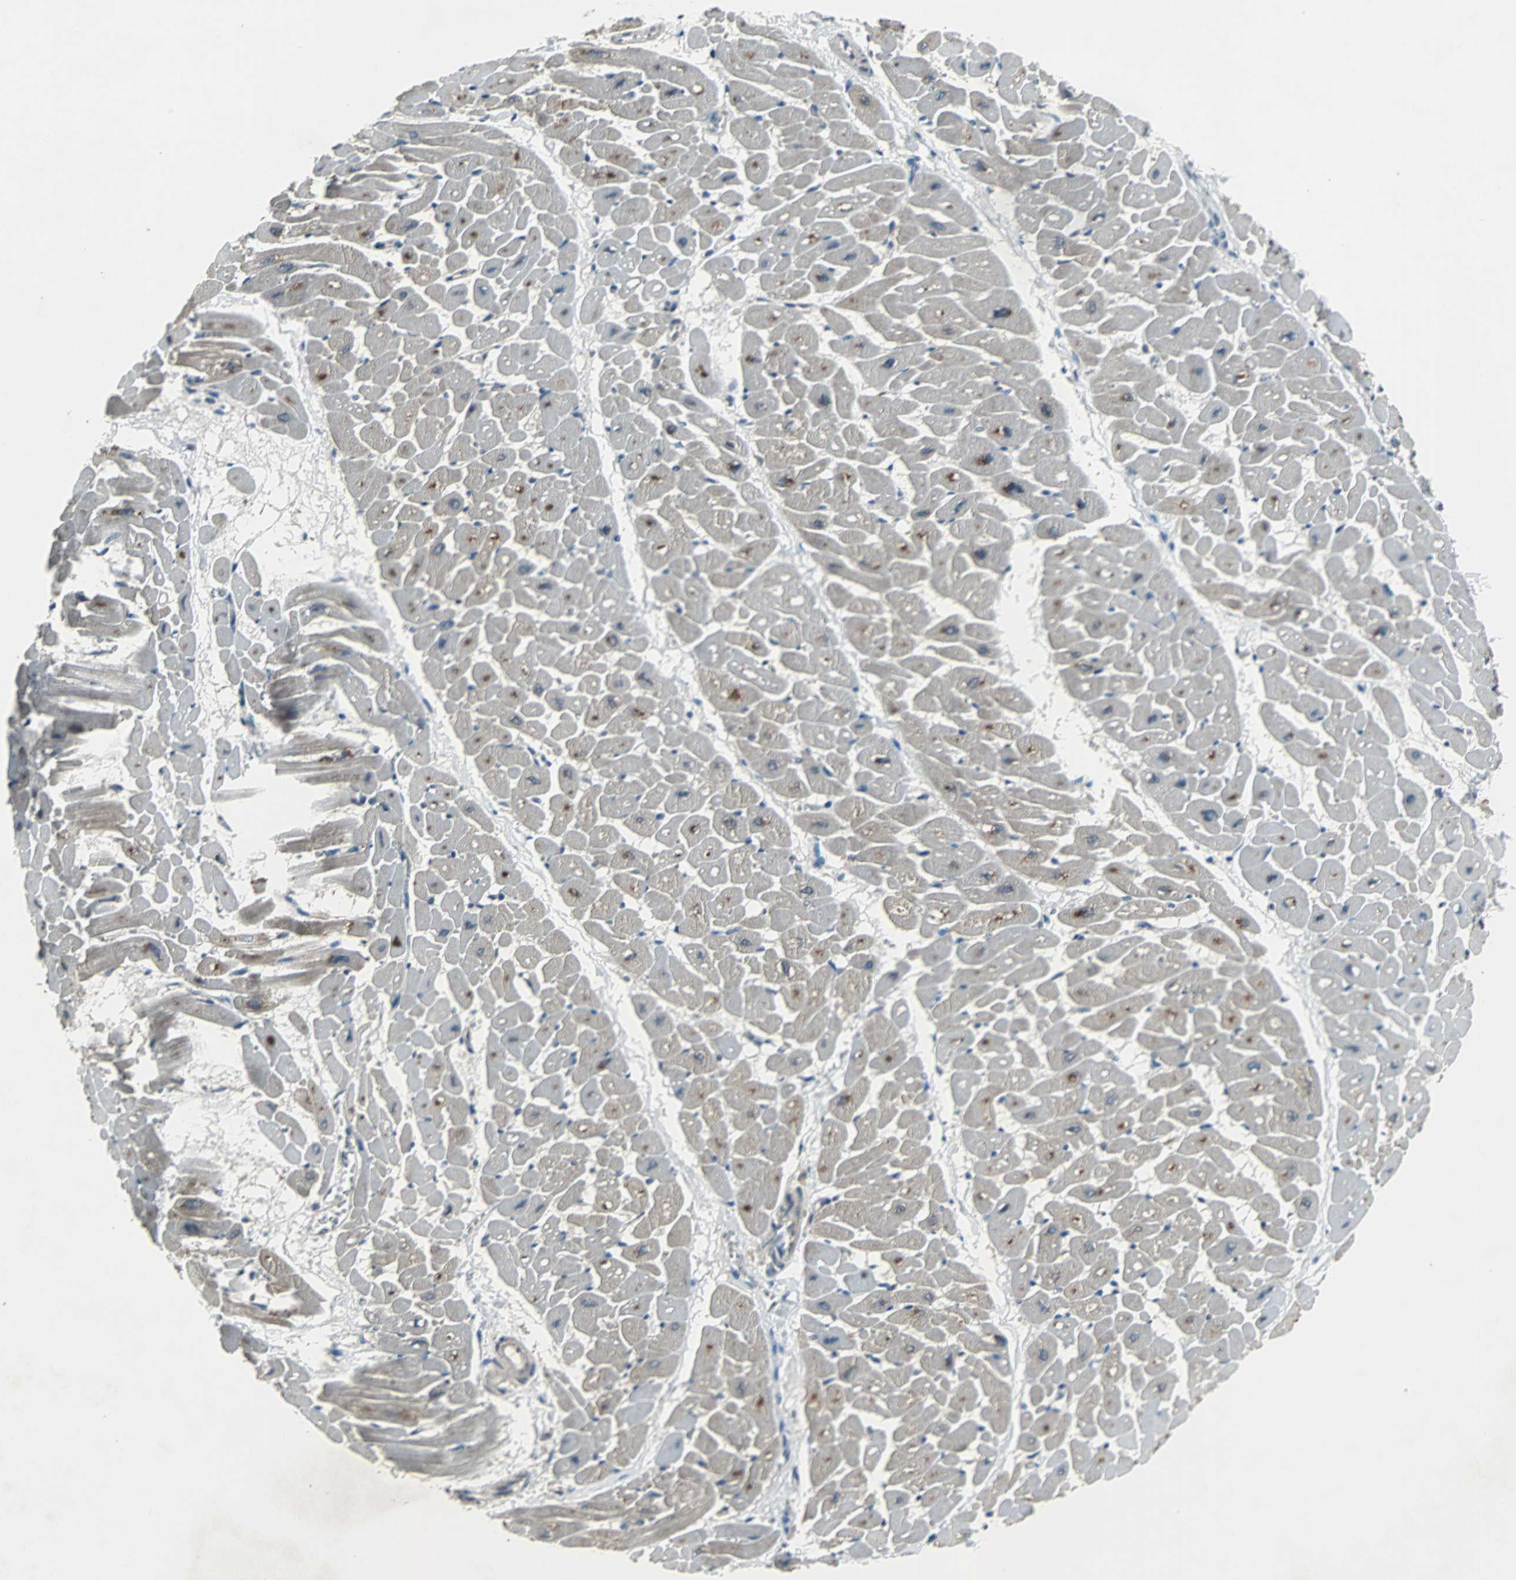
{"staining": {"intensity": "moderate", "quantity": "25%-75%", "location": "nuclear"}, "tissue": "heart muscle", "cell_type": "Cardiomyocytes", "image_type": "normal", "snomed": [{"axis": "morphology", "description": "Normal tissue, NOS"}, {"axis": "topography", "description": "Heart"}], "caption": "Cardiomyocytes exhibit moderate nuclear staining in about 25%-75% of cells in unremarkable heart muscle.", "gene": "SOS1", "patient": {"sex": "male", "age": 45}}